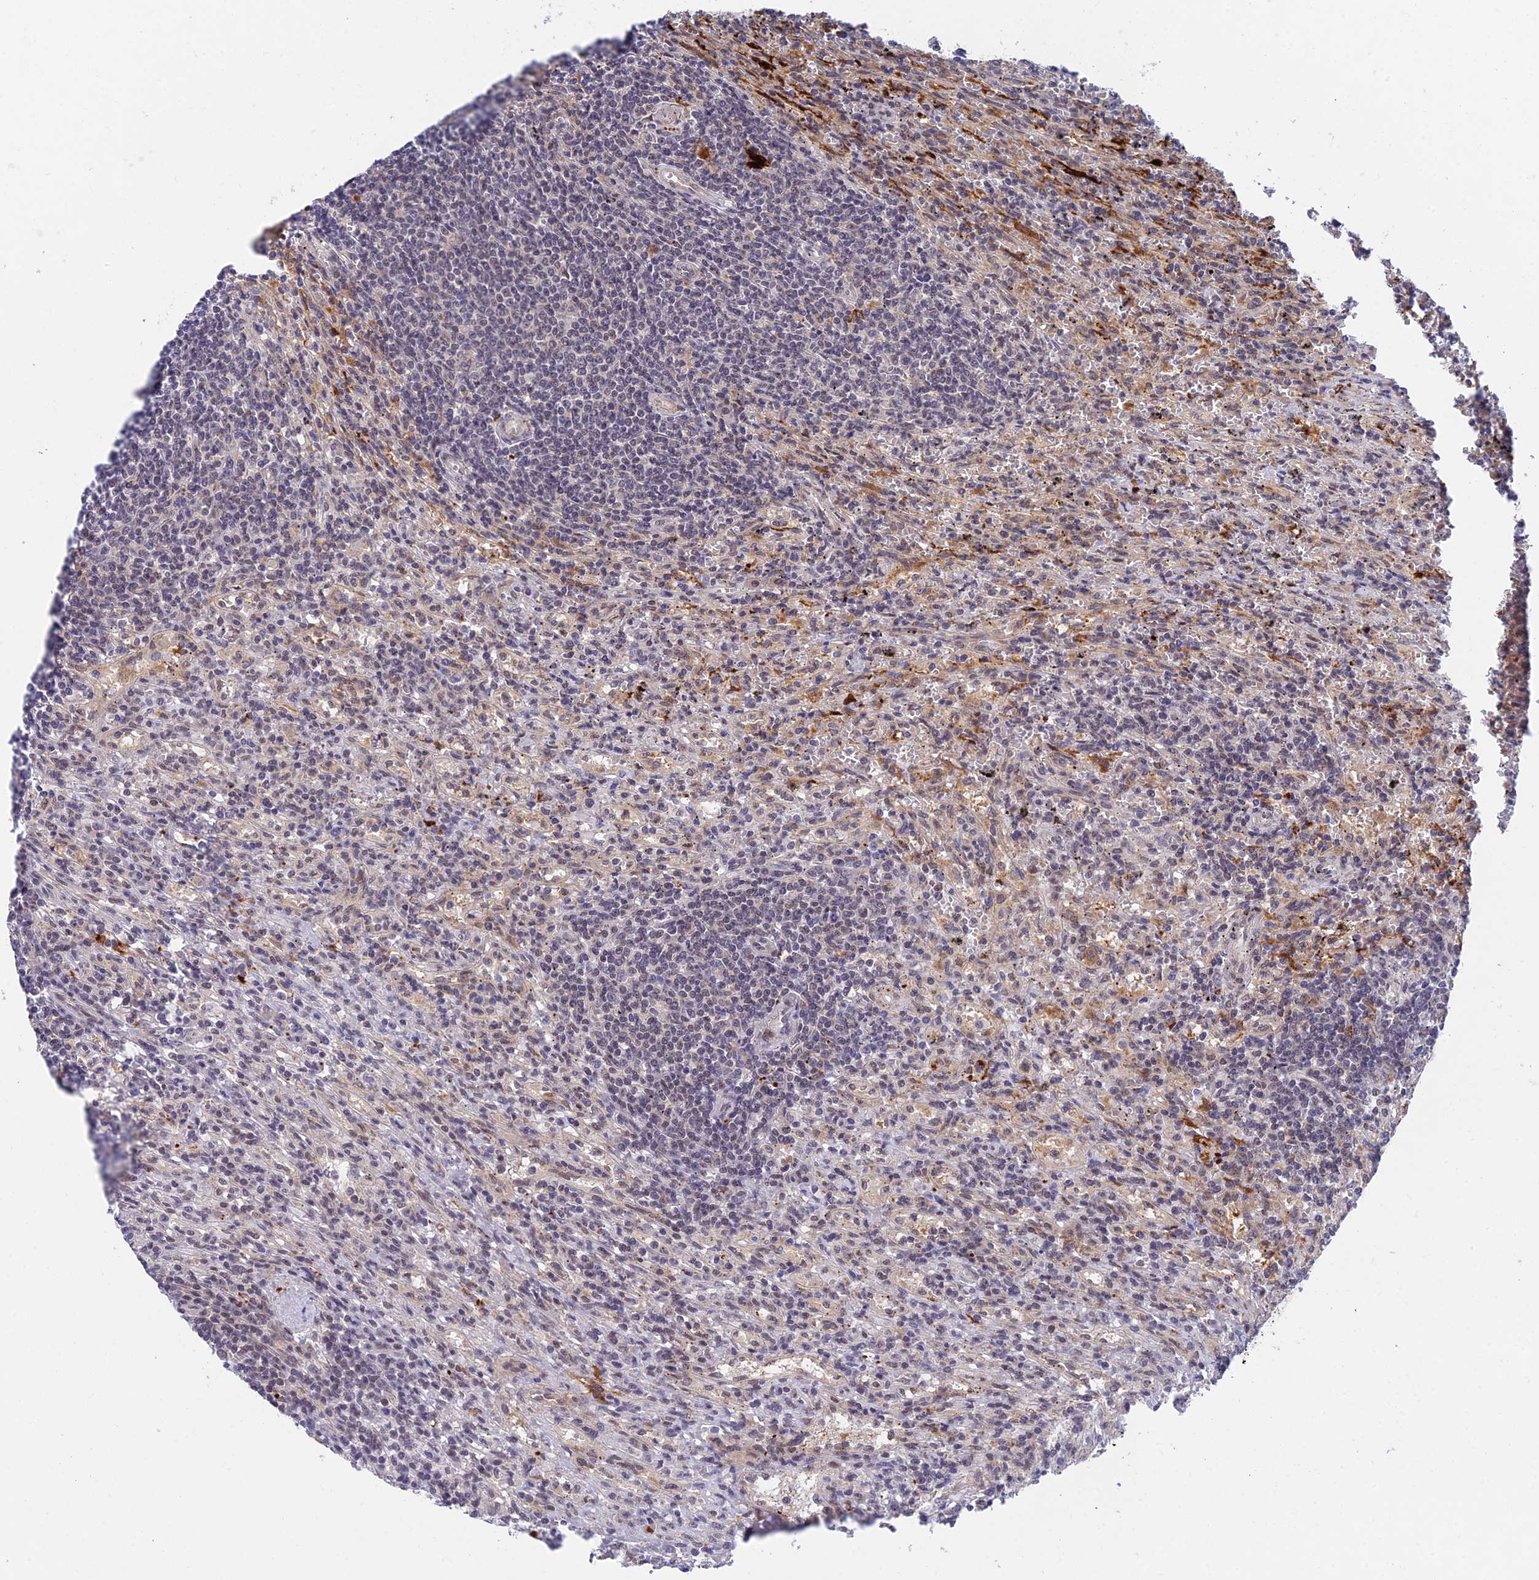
{"staining": {"intensity": "negative", "quantity": "none", "location": "none"}, "tissue": "lymphoma", "cell_type": "Tumor cells", "image_type": "cancer", "snomed": [{"axis": "morphology", "description": "Malignant lymphoma, non-Hodgkin's type, Low grade"}, {"axis": "topography", "description": "Spleen"}], "caption": "A histopathology image of human malignant lymphoma, non-Hodgkin's type (low-grade) is negative for staining in tumor cells. (Stains: DAB immunohistochemistry (IHC) with hematoxylin counter stain, Microscopy: brightfield microscopy at high magnification).", "gene": "NSMCE1", "patient": {"sex": "male", "age": 76}}